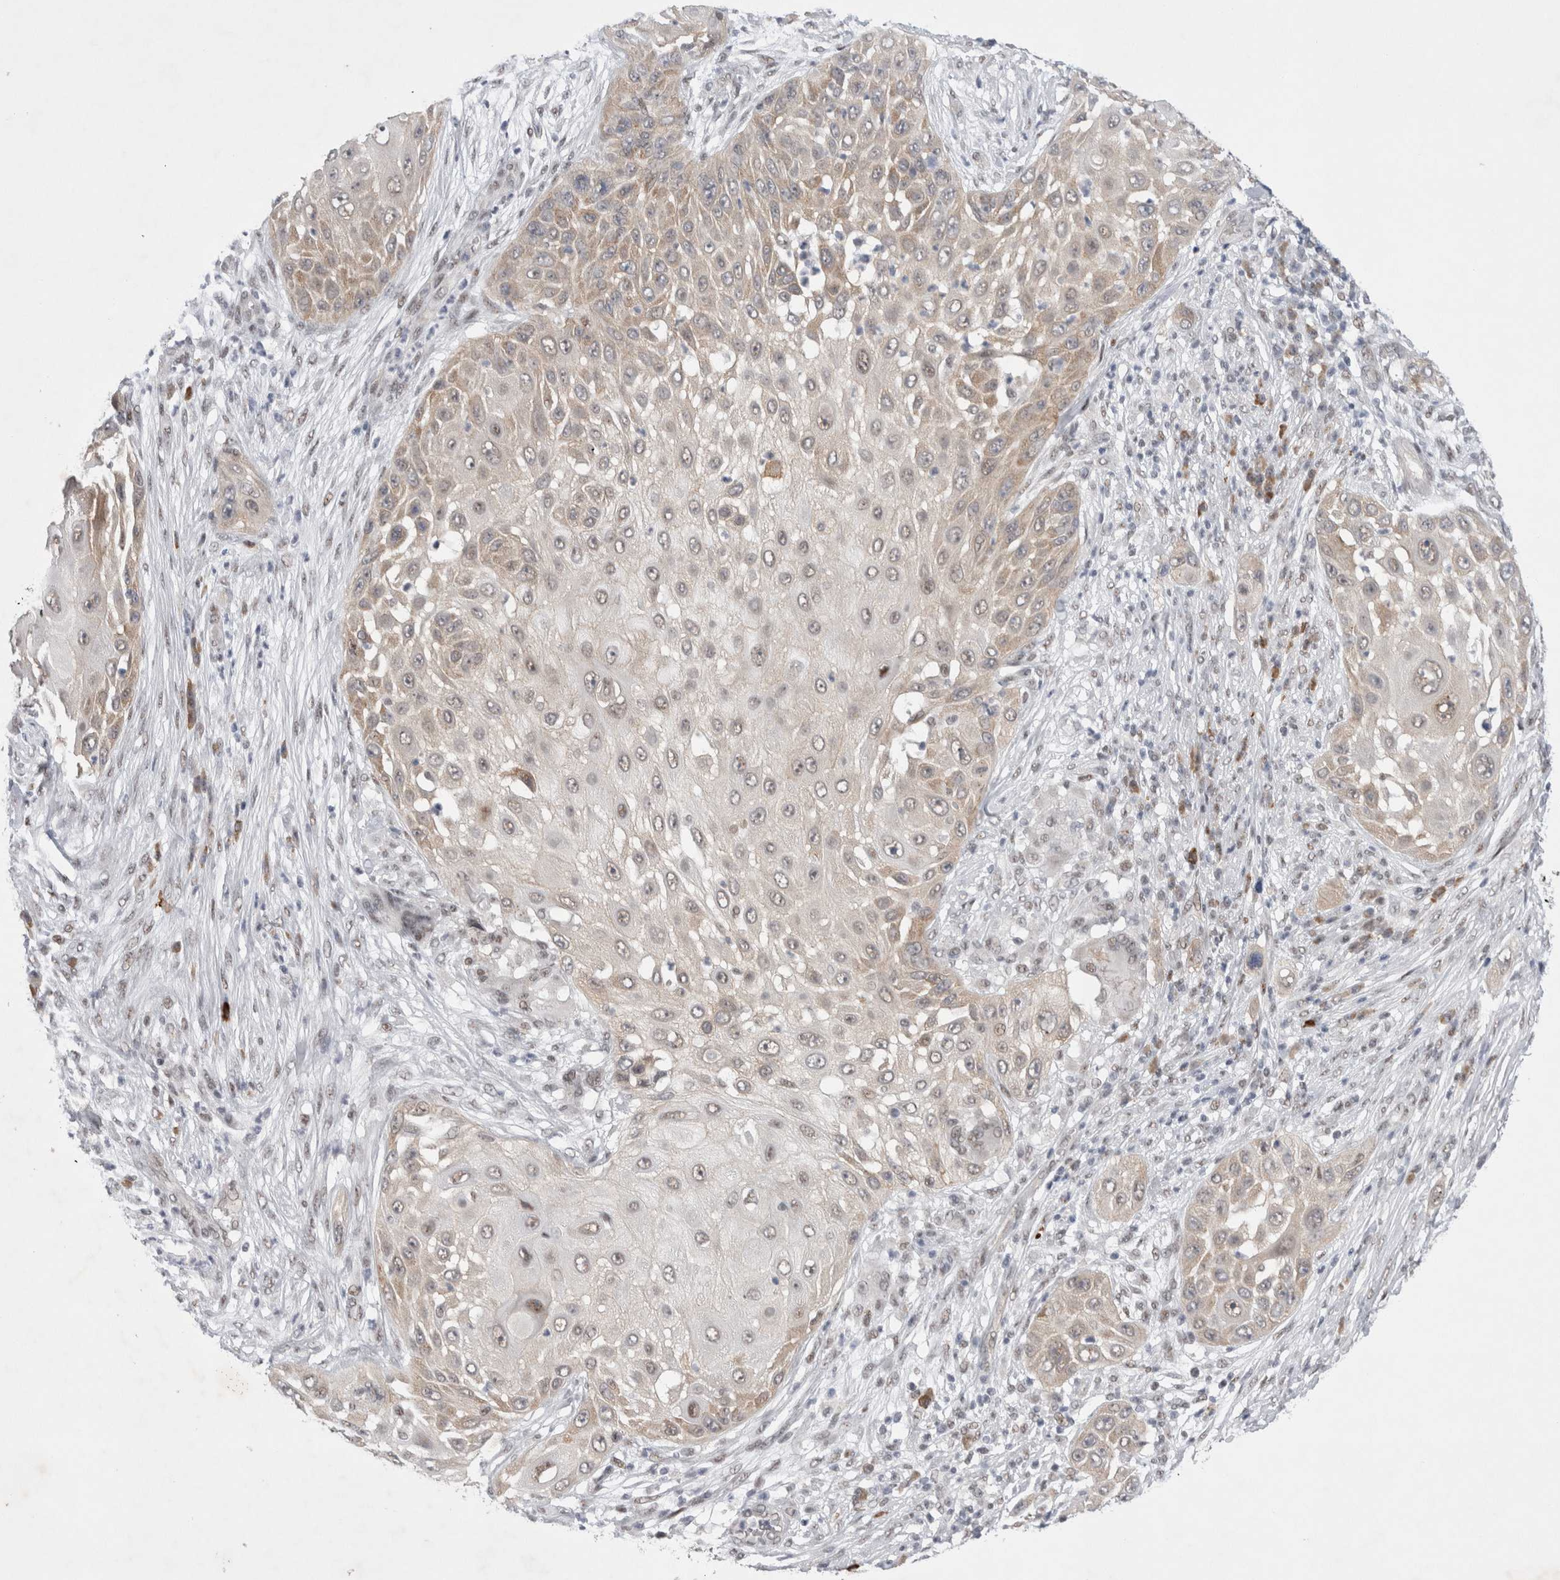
{"staining": {"intensity": "weak", "quantity": "<25%", "location": "cytoplasmic/membranous"}, "tissue": "skin cancer", "cell_type": "Tumor cells", "image_type": "cancer", "snomed": [{"axis": "morphology", "description": "Squamous cell carcinoma, NOS"}, {"axis": "topography", "description": "Skin"}], "caption": "Tumor cells are negative for brown protein staining in squamous cell carcinoma (skin).", "gene": "WIPF2", "patient": {"sex": "female", "age": 44}}